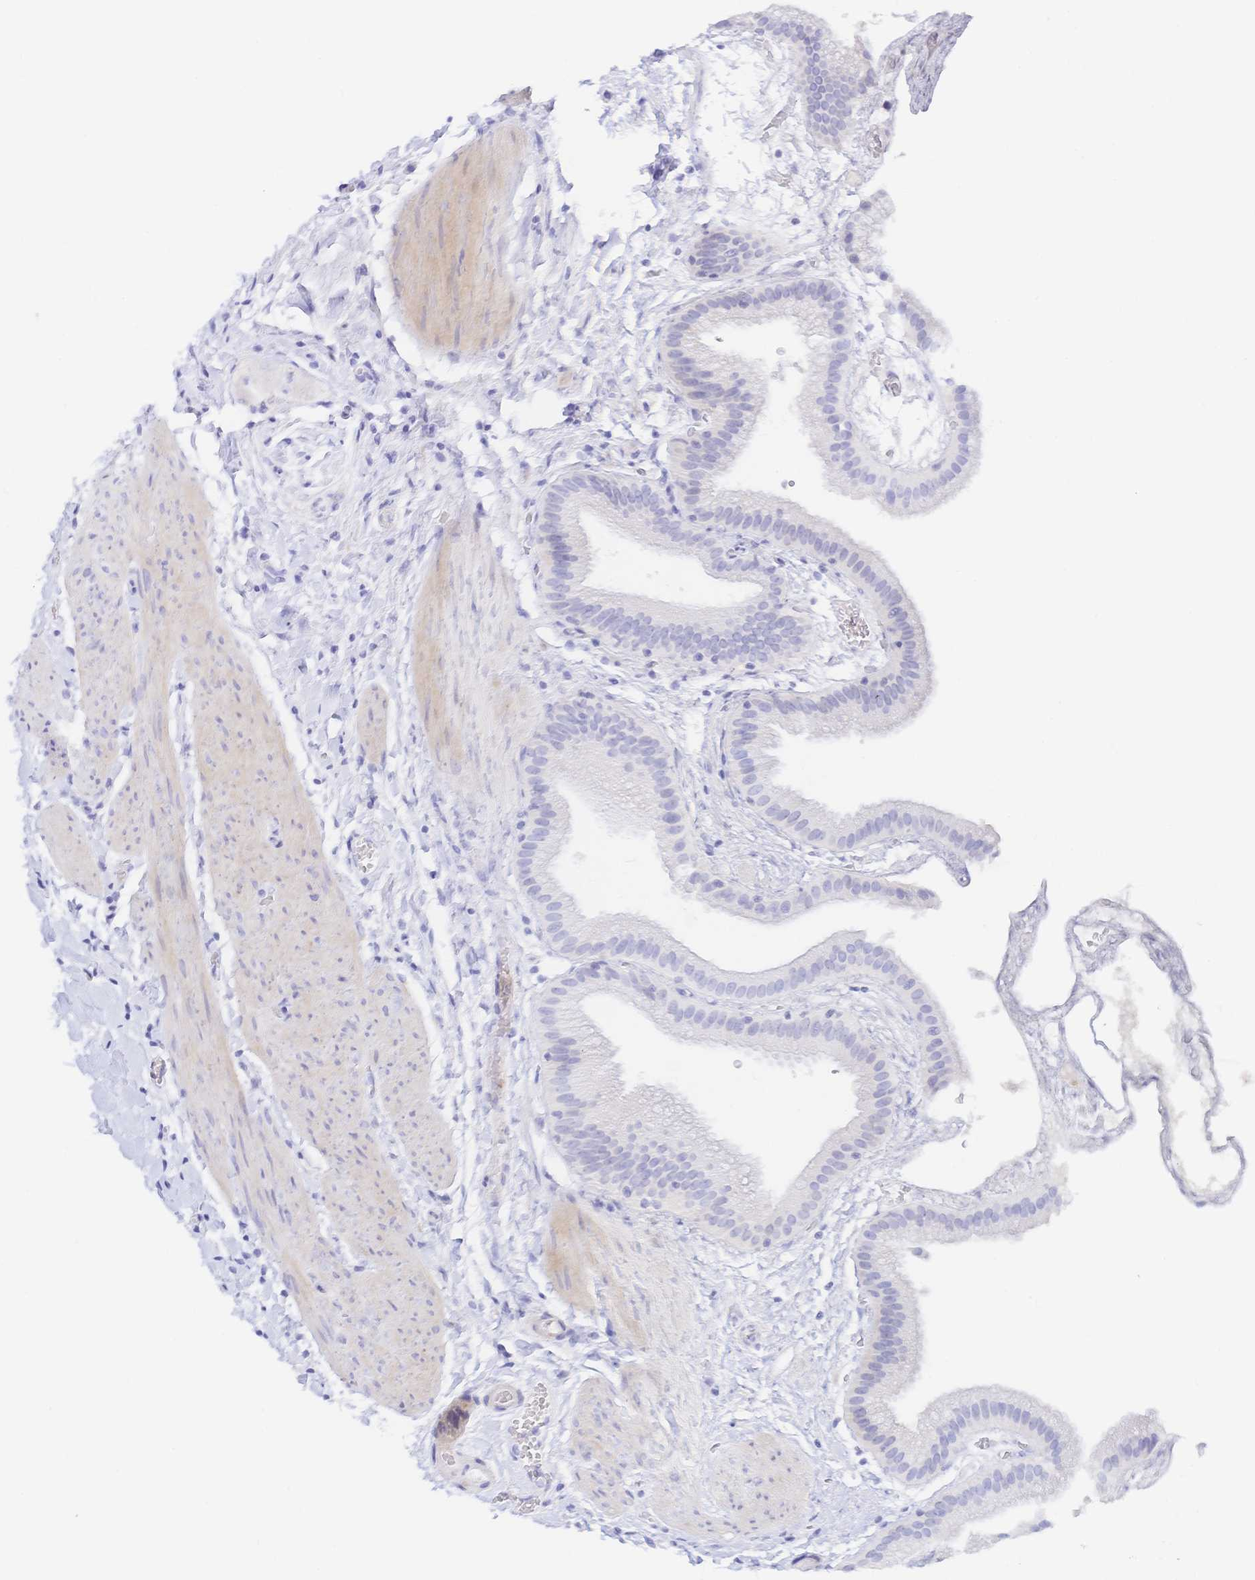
{"staining": {"intensity": "negative", "quantity": "none", "location": "none"}, "tissue": "gallbladder", "cell_type": "Glandular cells", "image_type": "normal", "snomed": [{"axis": "morphology", "description": "Normal tissue, NOS"}, {"axis": "topography", "description": "Gallbladder"}], "caption": "Human gallbladder stained for a protein using immunohistochemistry (IHC) demonstrates no expression in glandular cells.", "gene": "KCNH6", "patient": {"sex": "female", "age": 63}}